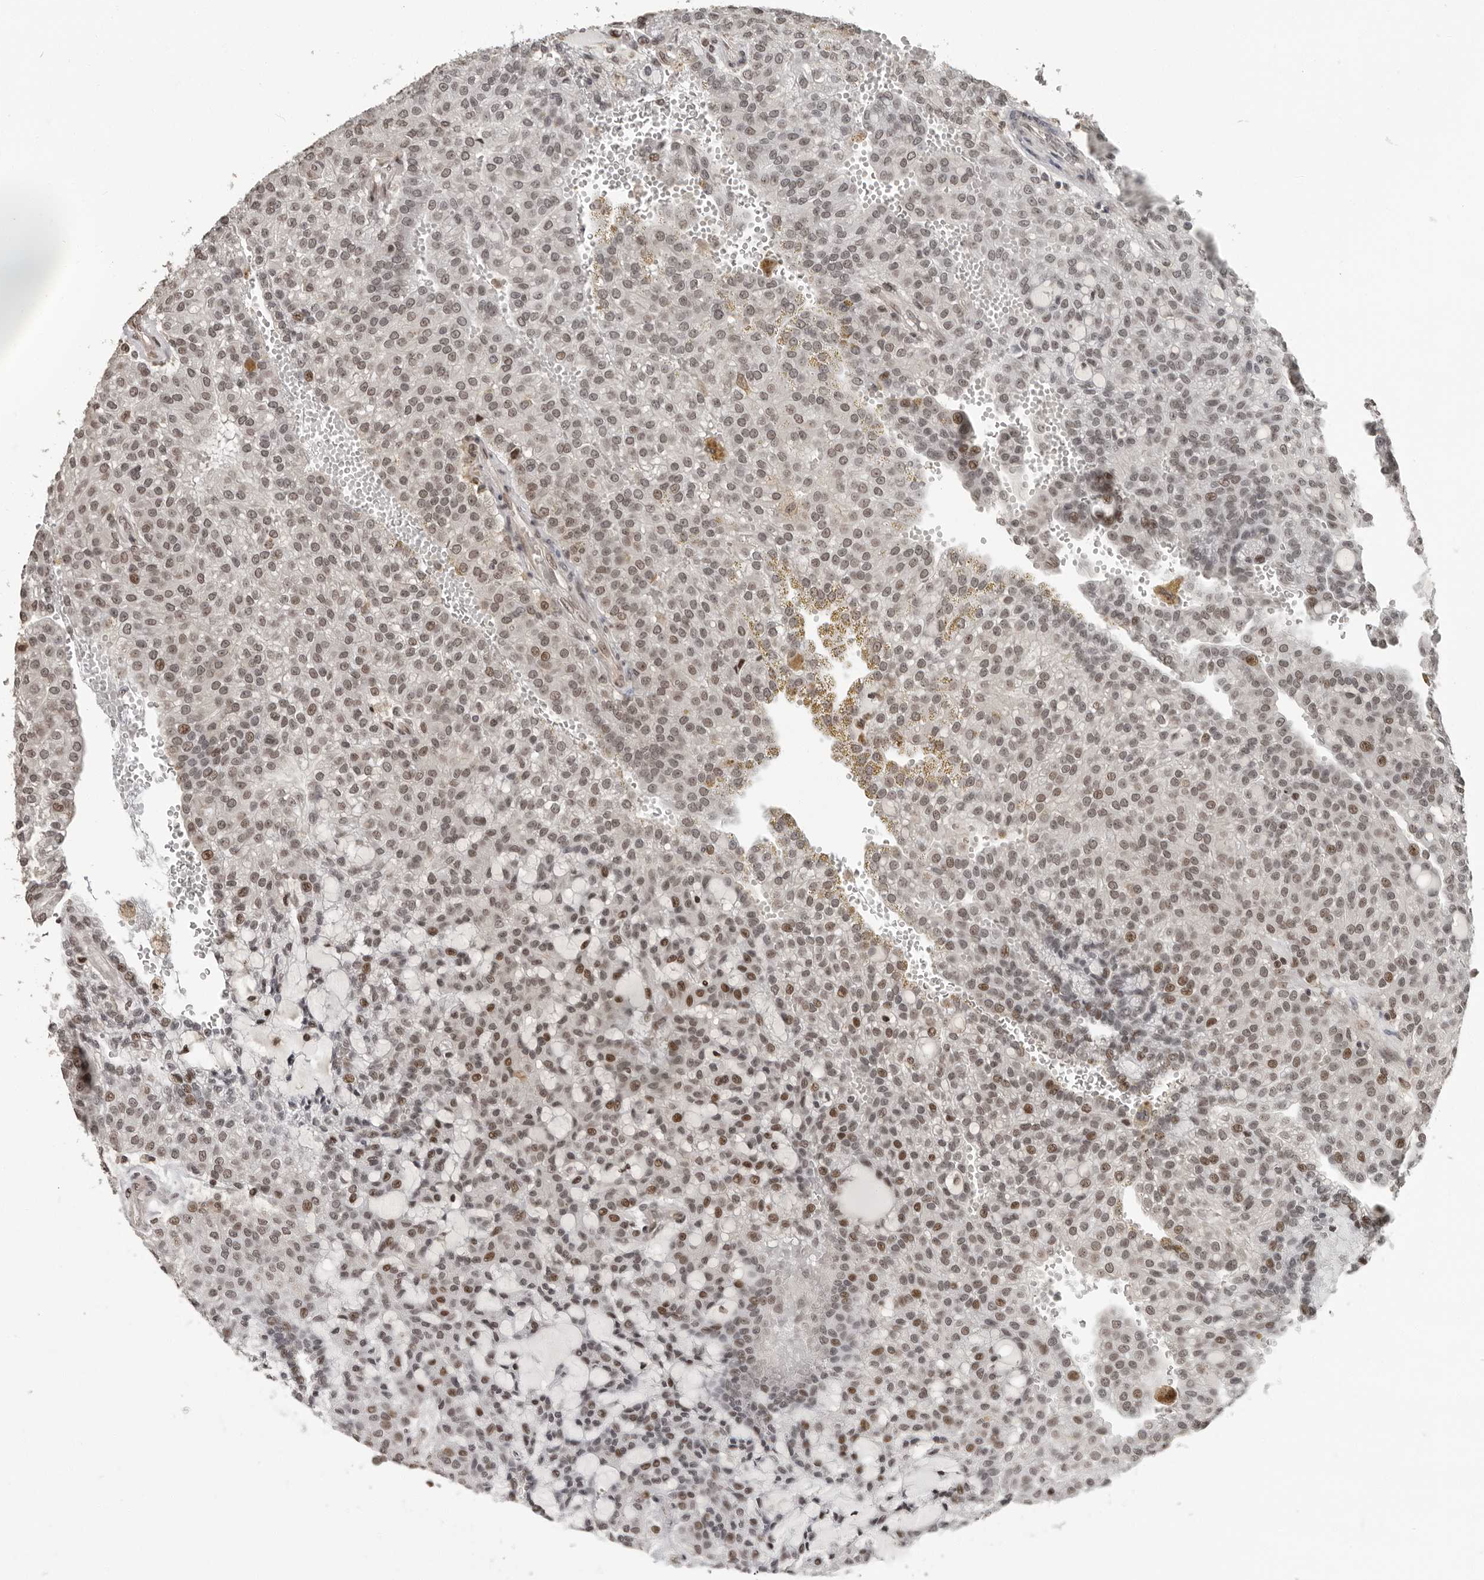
{"staining": {"intensity": "weak", "quantity": "25%-75%", "location": "nuclear"}, "tissue": "renal cancer", "cell_type": "Tumor cells", "image_type": "cancer", "snomed": [{"axis": "morphology", "description": "Adenocarcinoma, NOS"}, {"axis": "topography", "description": "Kidney"}], "caption": "Protein staining demonstrates weak nuclear staining in approximately 25%-75% of tumor cells in renal adenocarcinoma.", "gene": "ORC1", "patient": {"sex": "male", "age": 63}}